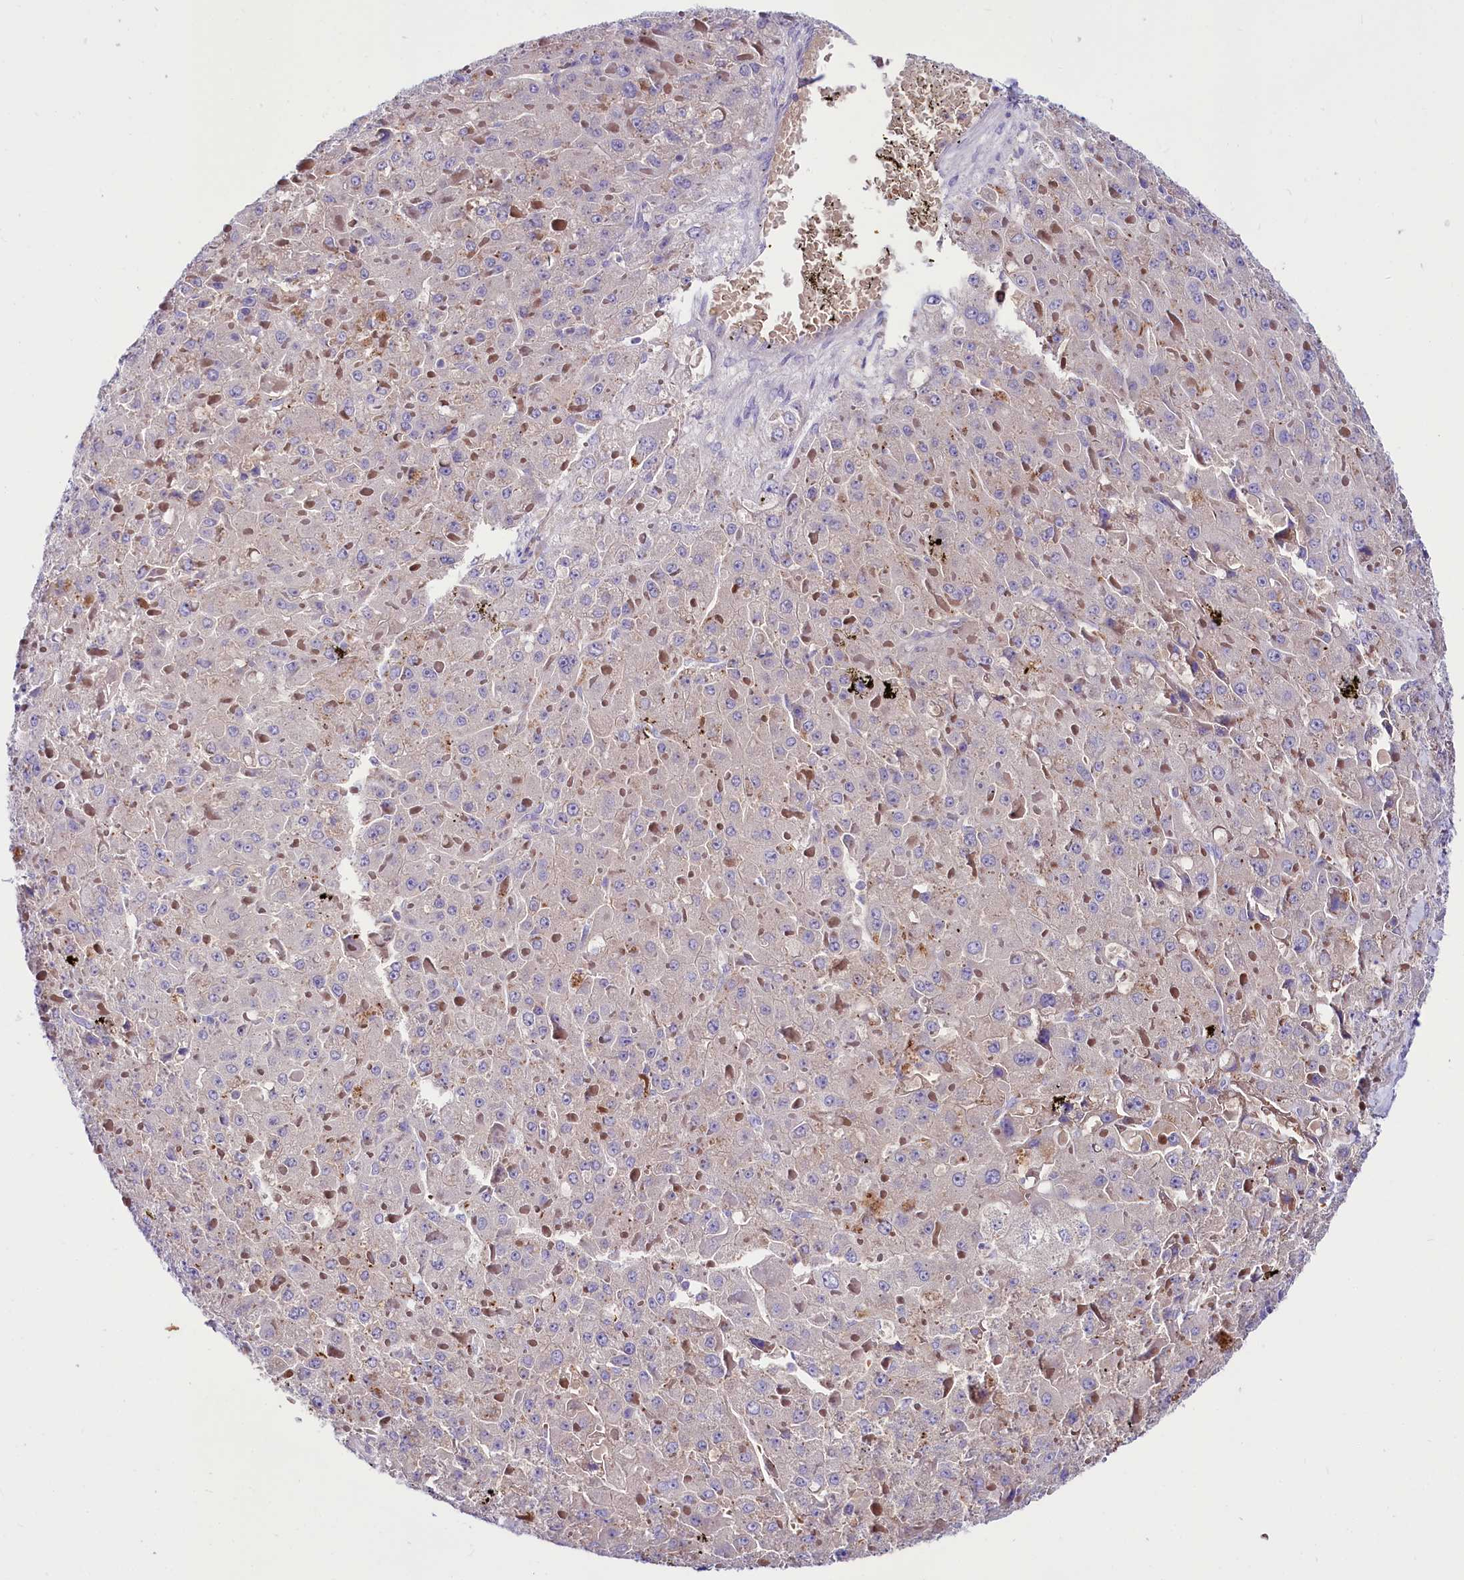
{"staining": {"intensity": "negative", "quantity": "none", "location": "none"}, "tissue": "liver cancer", "cell_type": "Tumor cells", "image_type": "cancer", "snomed": [{"axis": "morphology", "description": "Carcinoma, Hepatocellular, NOS"}, {"axis": "topography", "description": "Liver"}], "caption": "Tumor cells show no significant staining in liver cancer (hepatocellular carcinoma).", "gene": "ABHD5", "patient": {"sex": "female", "age": 73}}